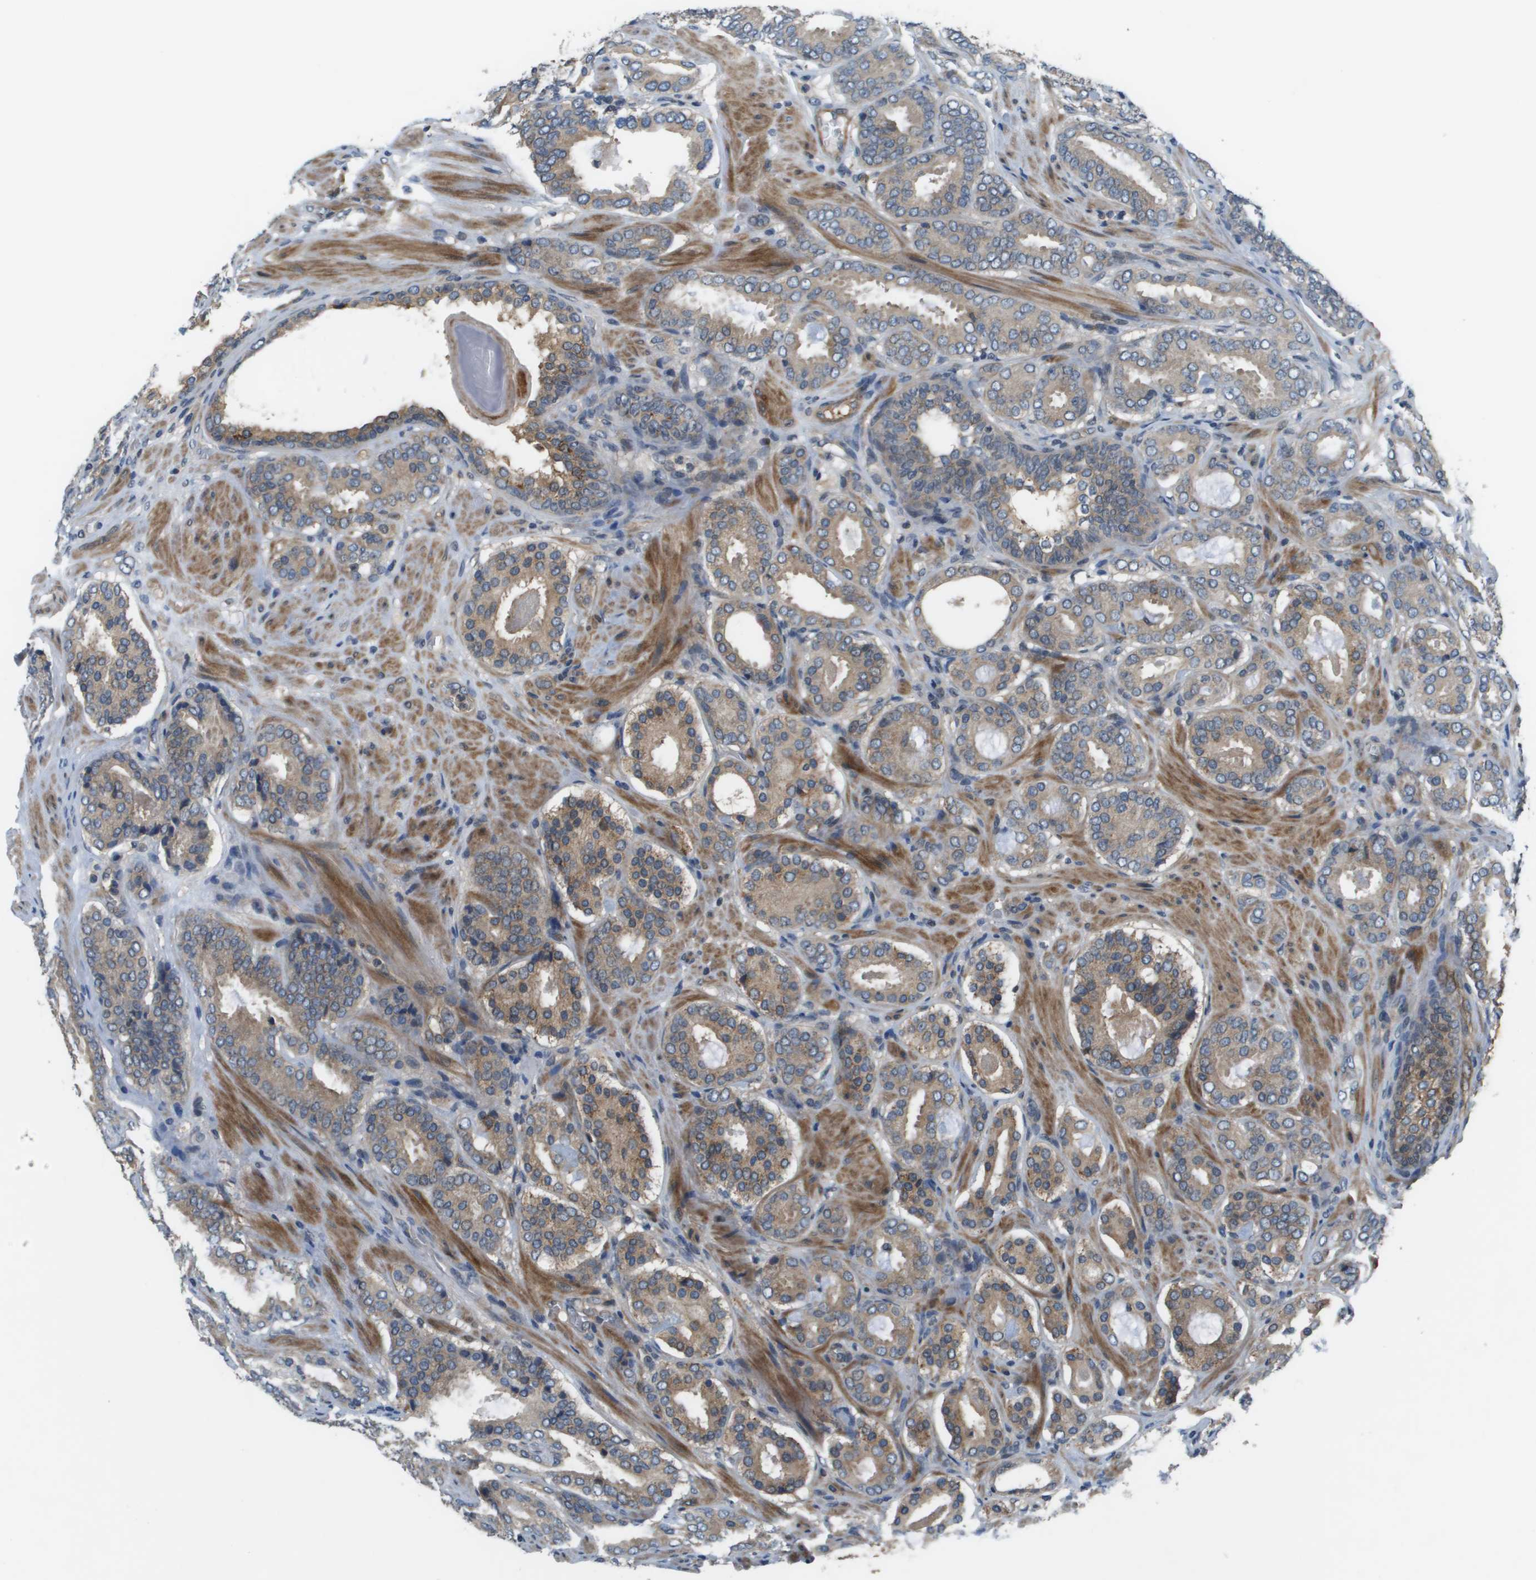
{"staining": {"intensity": "moderate", "quantity": ">75%", "location": "cytoplasmic/membranous"}, "tissue": "prostate cancer", "cell_type": "Tumor cells", "image_type": "cancer", "snomed": [{"axis": "morphology", "description": "Adenocarcinoma, Low grade"}, {"axis": "topography", "description": "Prostate"}], "caption": "This histopathology image shows adenocarcinoma (low-grade) (prostate) stained with immunohistochemistry to label a protein in brown. The cytoplasmic/membranous of tumor cells show moderate positivity for the protein. Nuclei are counter-stained blue.", "gene": "ENPP5", "patient": {"sex": "male", "age": 69}}